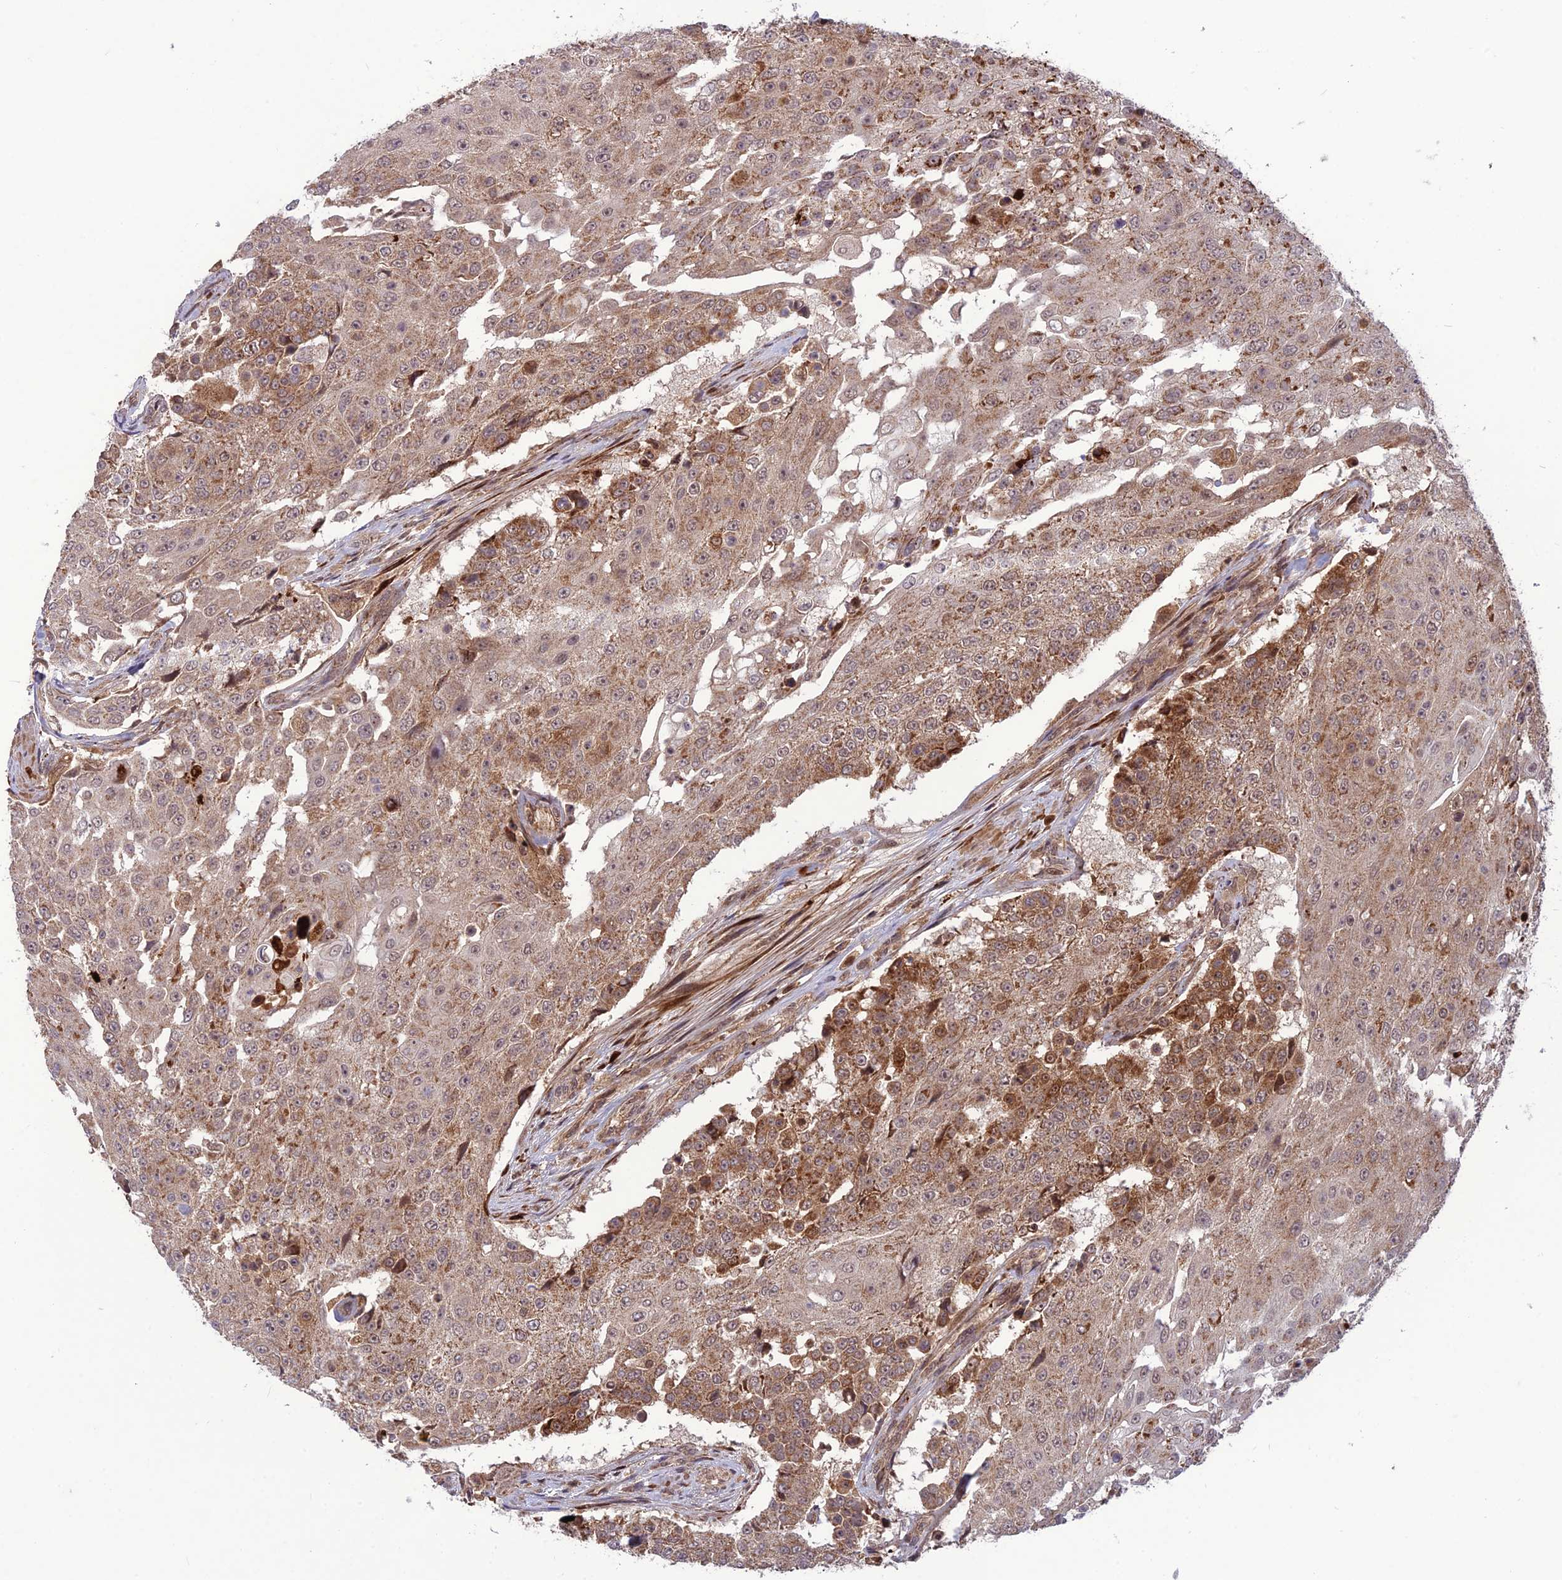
{"staining": {"intensity": "moderate", "quantity": ">75%", "location": "cytoplasmic/membranous"}, "tissue": "urothelial cancer", "cell_type": "Tumor cells", "image_type": "cancer", "snomed": [{"axis": "morphology", "description": "Urothelial carcinoma, High grade"}, {"axis": "topography", "description": "Urinary bladder"}], "caption": "IHC of human urothelial carcinoma (high-grade) displays medium levels of moderate cytoplasmic/membranous staining in approximately >75% of tumor cells.", "gene": "NDUFC1", "patient": {"sex": "female", "age": 63}}